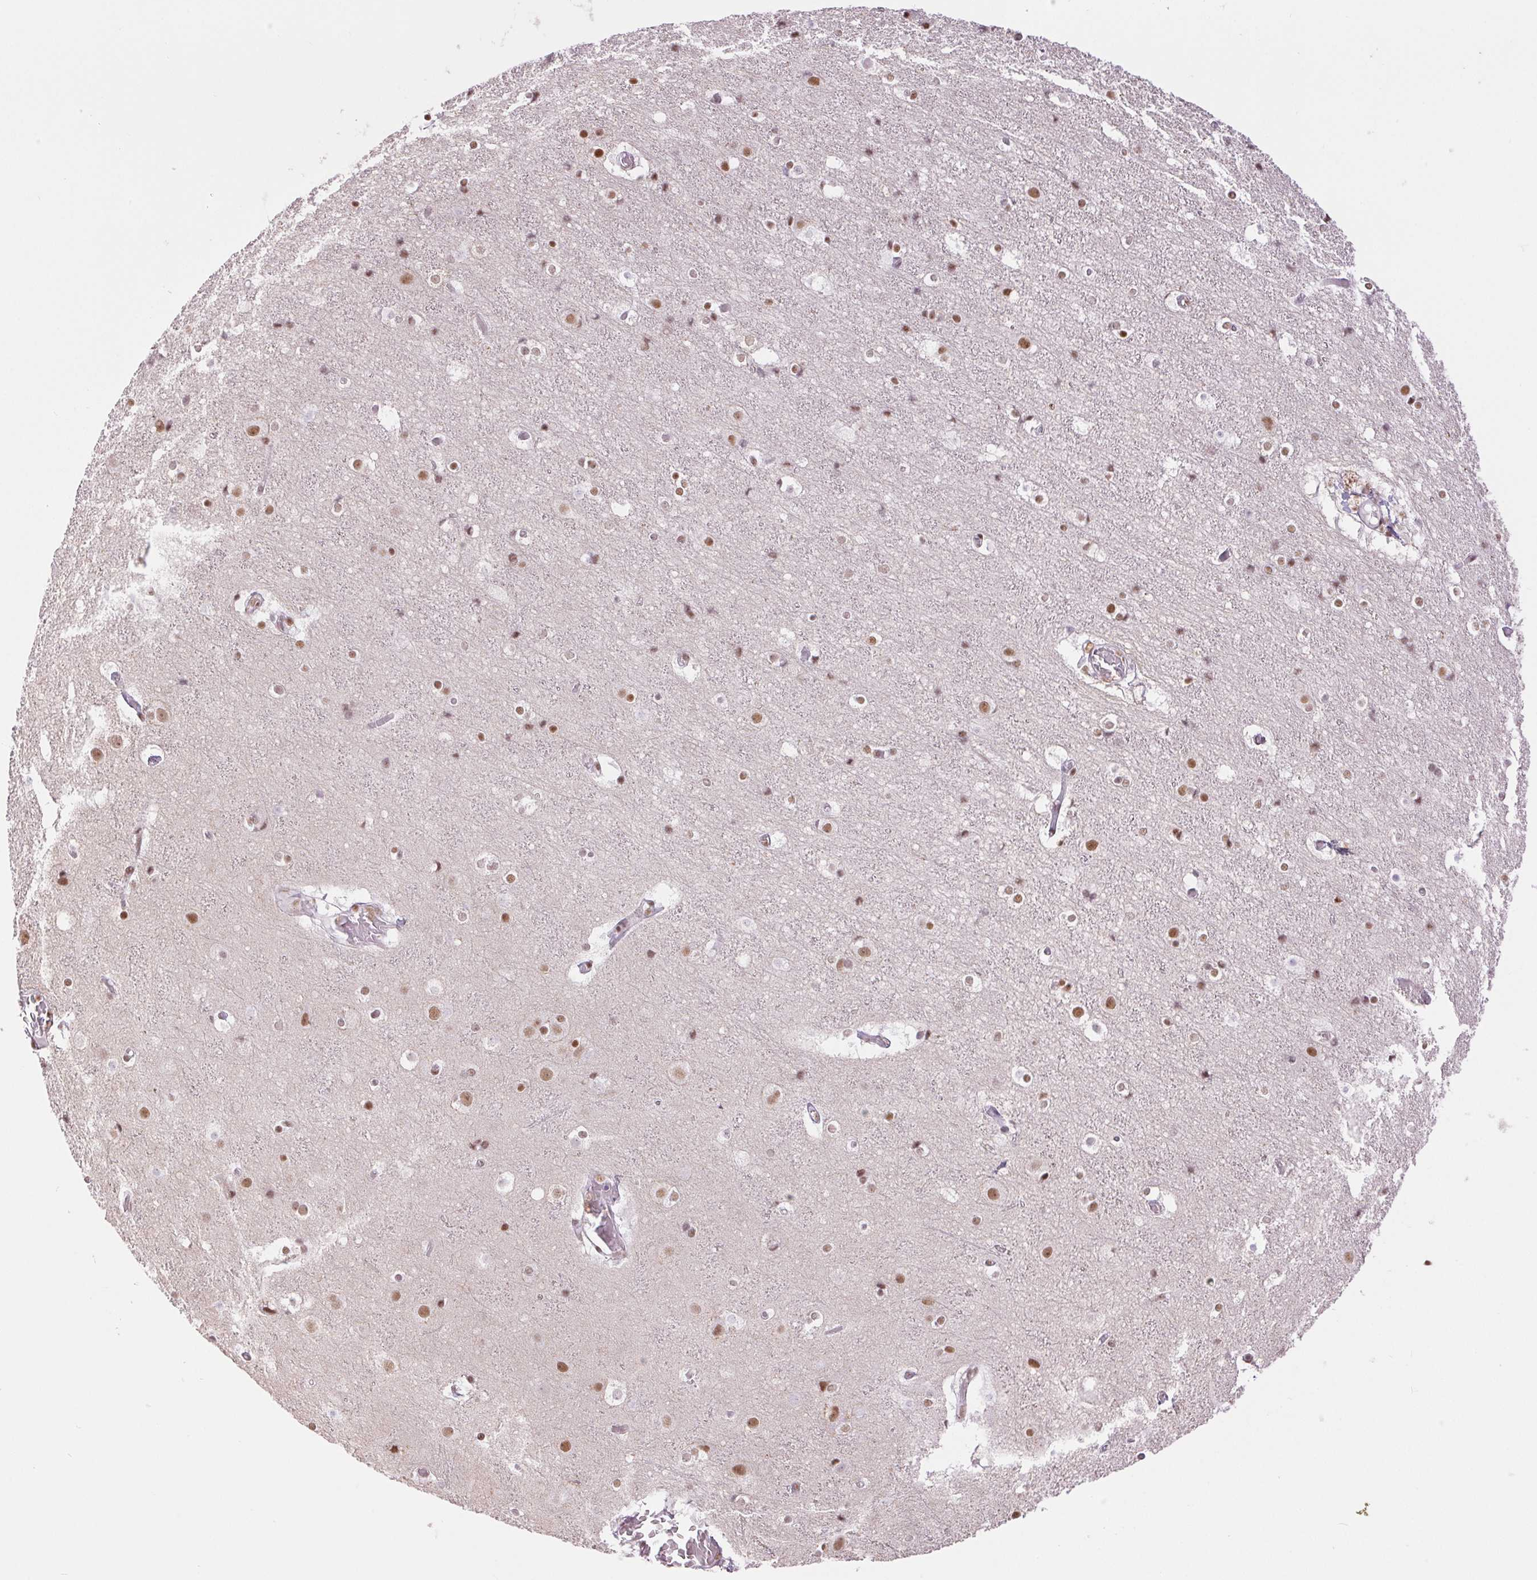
{"staining": {"intensity": "moderate", "quantity": ">75%", "location": "nuclear"}, "tissue": "cerebral cortex", "cell_type": "Endothelial cells", "image_type": "normal", "snomed": [{"axis": "morphology", "description": "Normal tissue, NOS"}, {"axis": "topography", "description": "Cerebral cortex"}], "caption": "High-magnification brightfield microscopy of unremarkable cerebral cortex stained with DAB (3,3'-diaminobenzidine) (brown) and counterstained with hematoxylin (blue). endothelial cells exhibit moderate nuclear staining is present in about>75% of cells.", "gene": "ZFR2", "patient": {"sex": "female", "age": 52}}